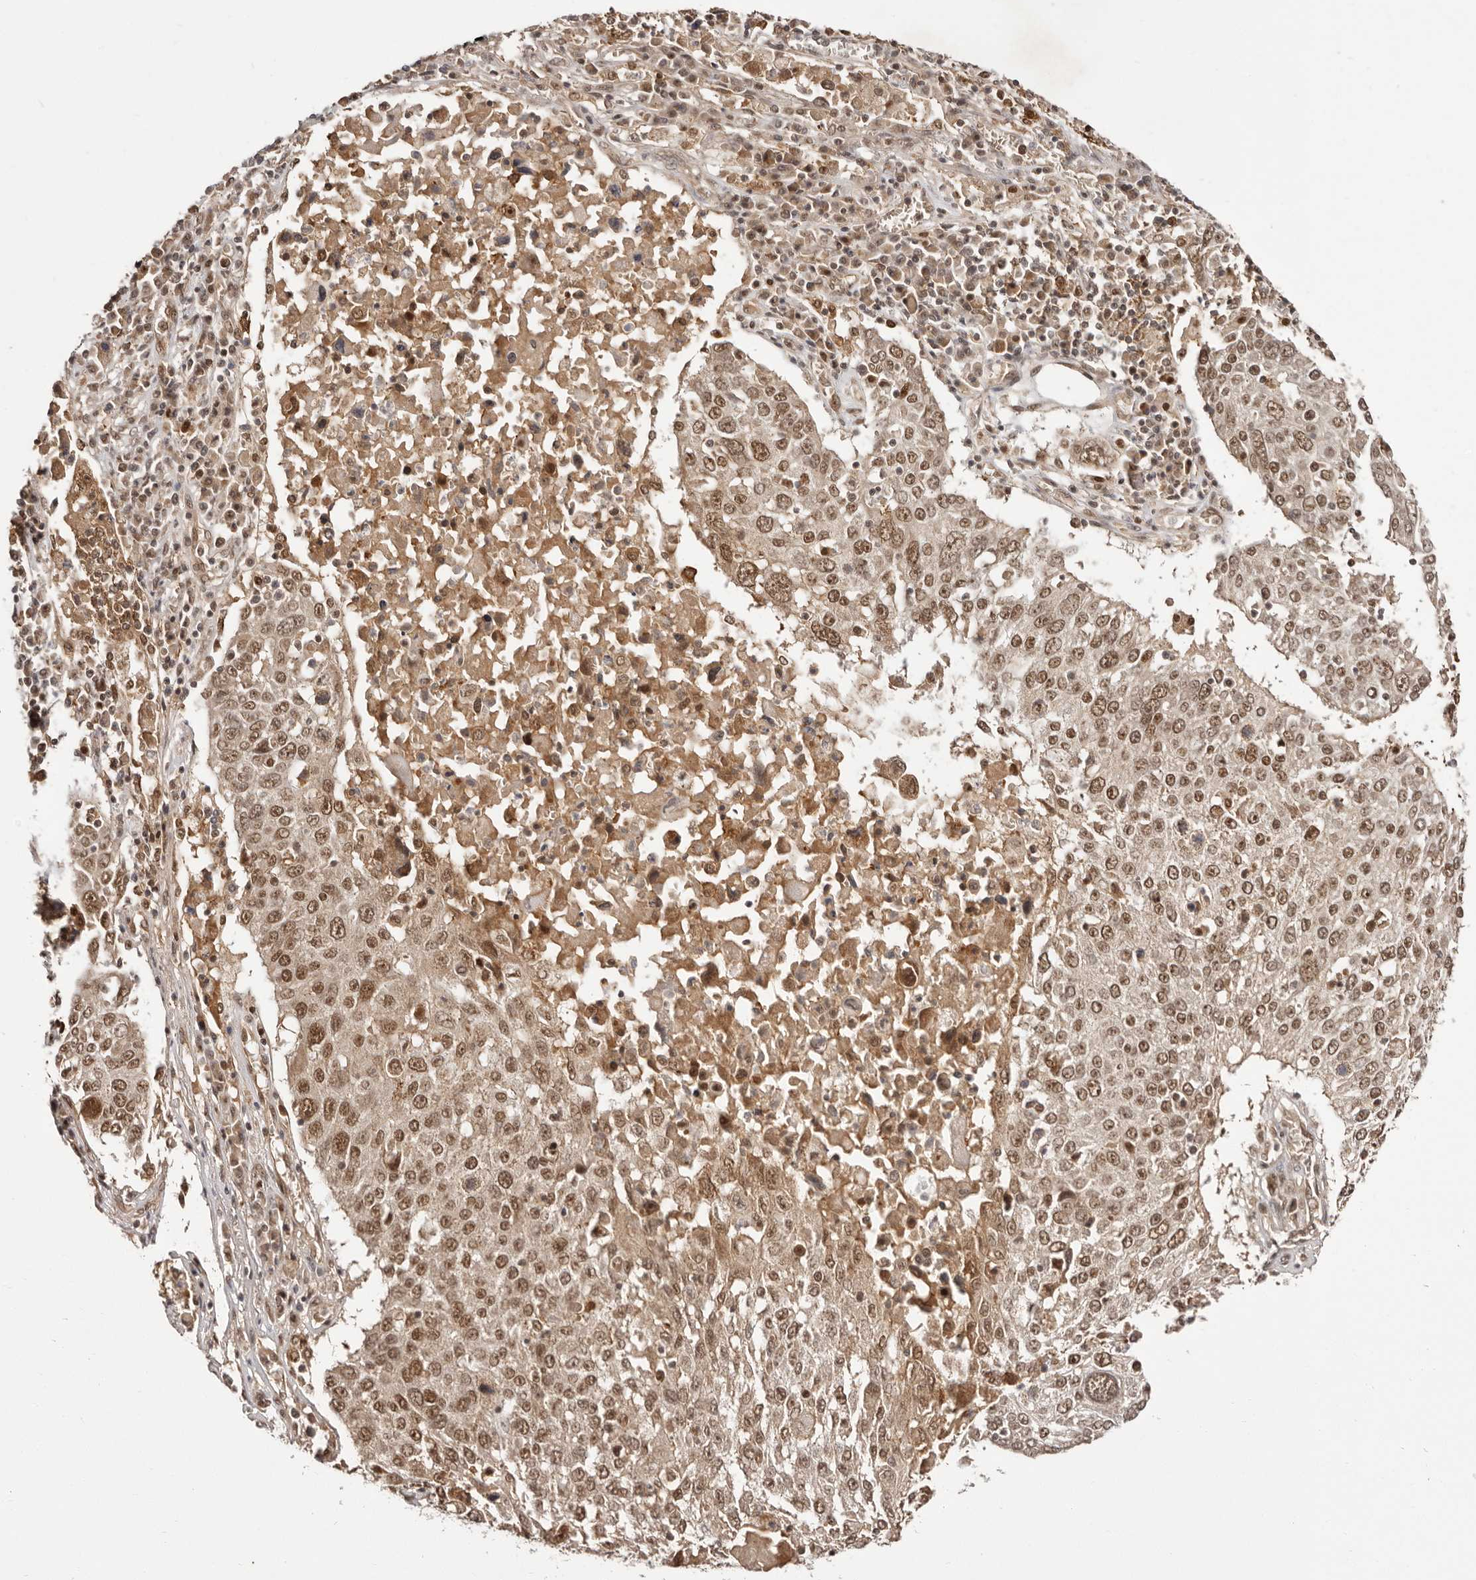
{"staining": {"intensity": "moderate", "quantity": ">75%", "location": "nuclear"}, "tissue": "lung cancer", "cell_type": "Tumor cells", "image_type": "cancer", "snomed": [{"axis": "morphology", "description": "Squamous cell carcinoma, NOS"}, {"axis": "topography", "description": "Lung"}], "caption": "A brown stain shows moderate nuclear staining of a protein in squamous cell carcinoma (lung) tumor cells.", "gene": "MED8", "patient": {"sex": "male", "age": 65}}